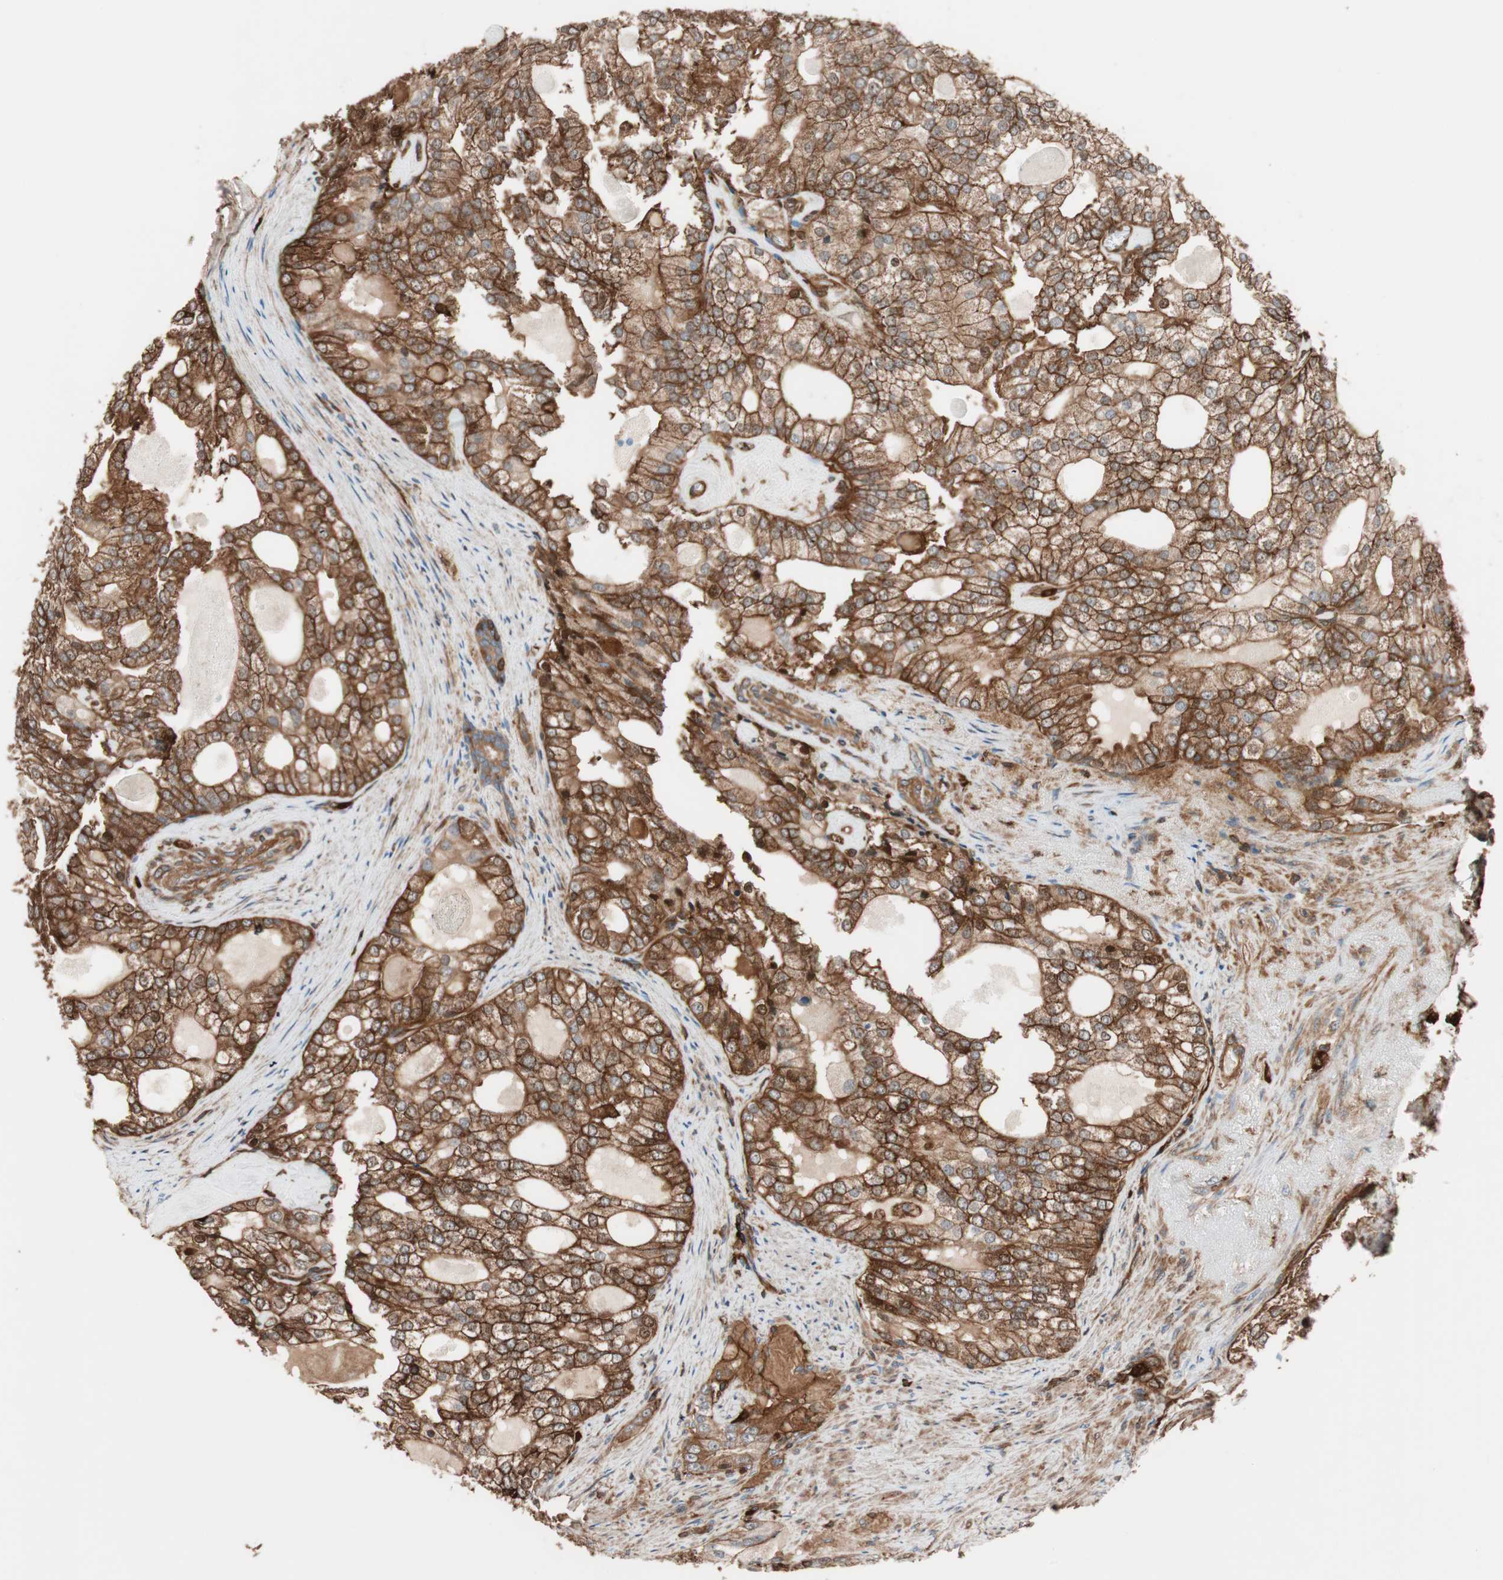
{"staining": {"intensity": "strong", "quantity": ">75%", "location": "cytoplasmic/membranous"}, "tissue": "prostate cancer", "cell_type": "Tumor cells", "image_type": "cancer", "snomed": [{"axis": "morphology", "description": "Adenocarcinoma, High grade"}, {"axis": "topography", "description": "Prostate"}], "caption": "Immunohistochemical staining of prostate cancer (adenocarcinoma (high-grade)) demonstrates high levels of strong cytoplasmic/membranous protein expression in about >75% of tumor cells.", "gene": "VASP", "patient": {"sex": "male", "age": 66}}